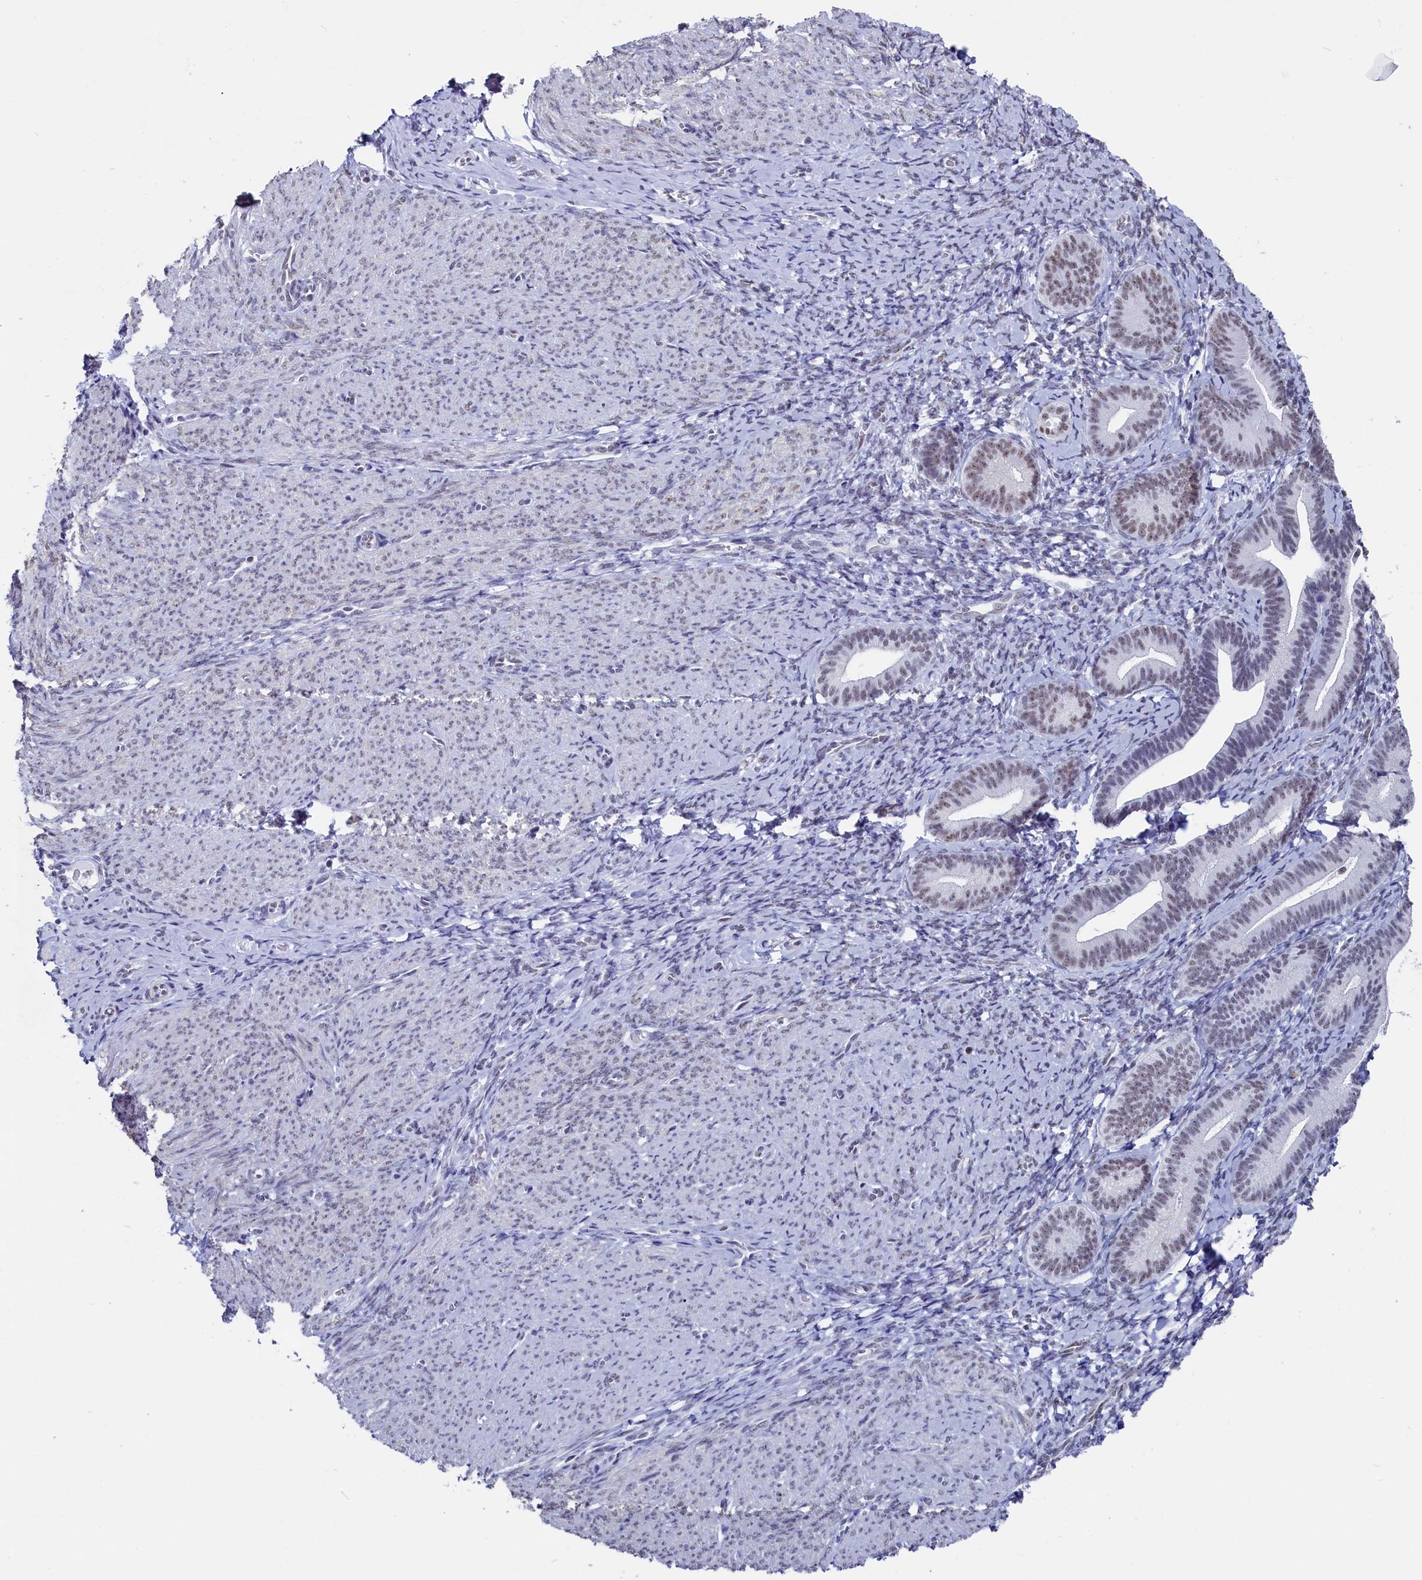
{"staining": {"intensity": "moderate", "quantity": "<25%", "location": "nuclear"}, "tissue": "endometrium", "cell_type": "Cells in endometrial stroma", "image_type": "normal", "snomed": [{"axis": "morphology", "description": "Normal tissue, NOS"}, {"axis": "topography", "description": "Endometrium"}], "caption": "DAB (3,3'-diaminobenzidine) immunohistochemical staining of normal endometrium shows moderate nuclear protein positivity in about <25% of cells in endometrial stroma. (brown staining indicates protein expression, while blue staining denotes nuclei).", "gene": "CD2BP2", "patient": {"sex": "female", "age": 65}}